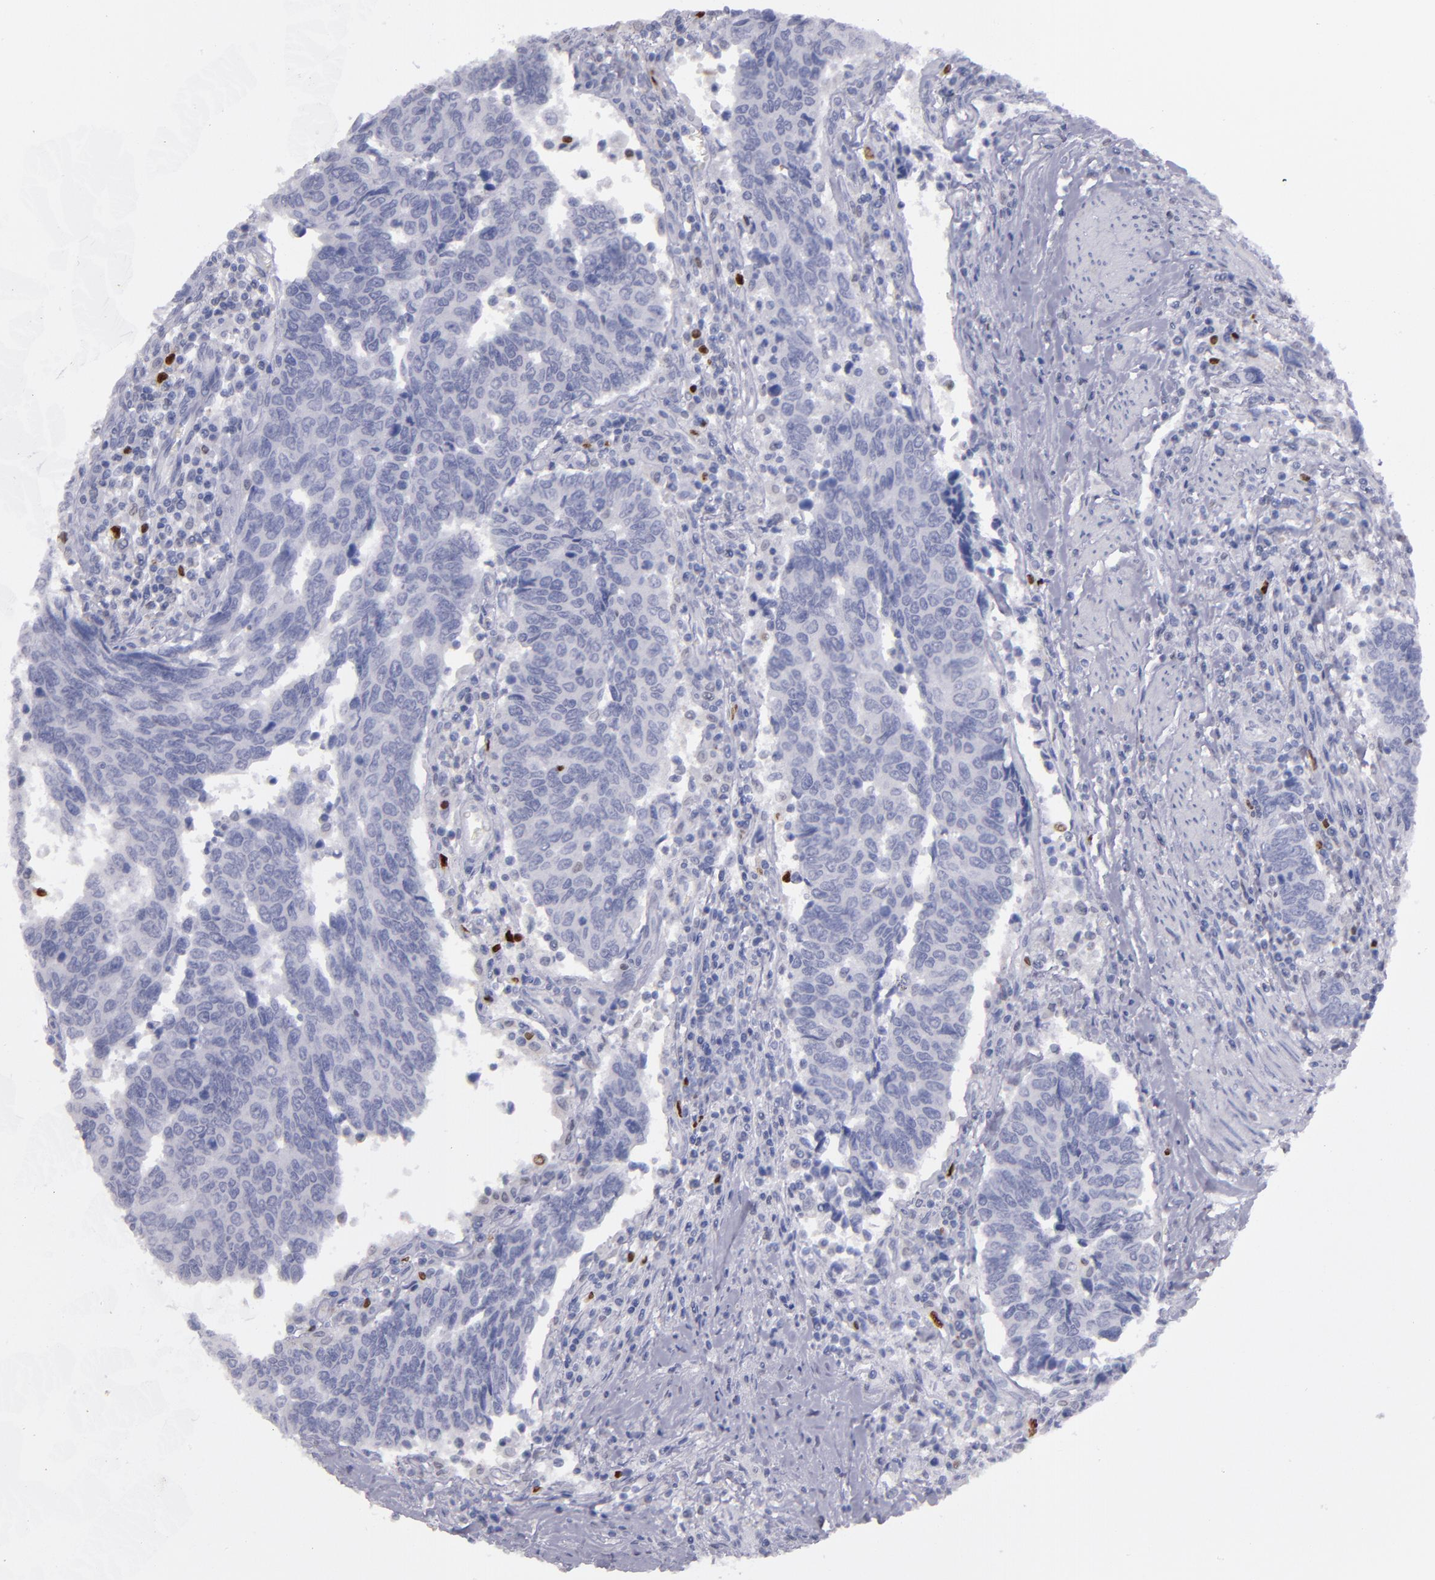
{"staining": {"intensity": "negative", "quantity": "none", "location": "none"}, "tissue": "urothelial cancer", "cell_type": "Tumor cells", "image_type": "cancer", "snomed": [{"axis": "morphology", "description": "Urothelial carcinoma, High grade"}, {"axis": "topography", "description": "Urinary bladder"}], "caption": "Urothelial carcinoma (high-grade) was stained to show a protein in brown. There is no significant positivity in tumor cells.", "gene": "IRF8", "patient": {"sex": "male", "age": 86}}